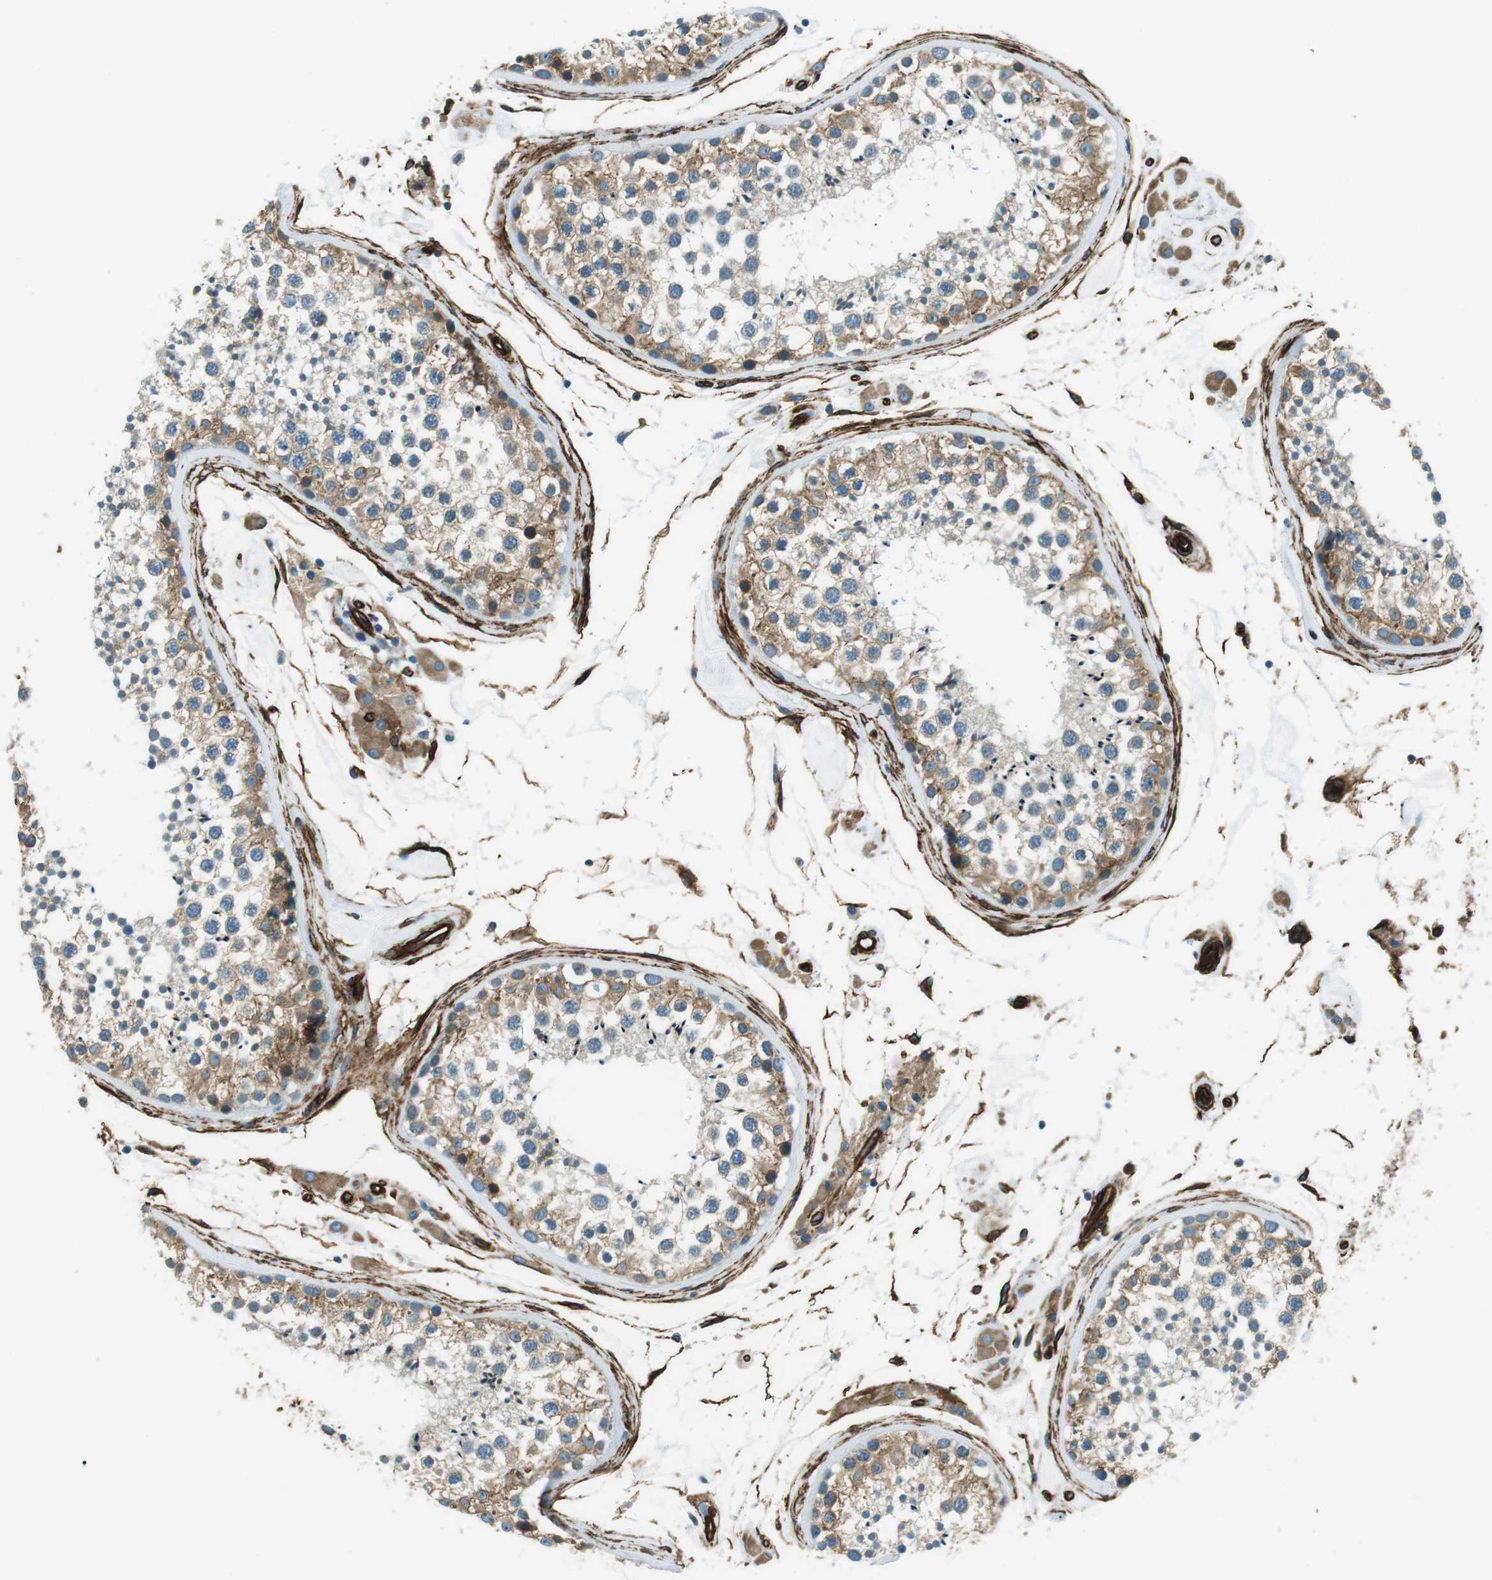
{"staining": {"intensity": "moderate", "quantity": "25%-75%", "location": "cytoplasmic/membranous"}, "tissue": "testis", "cell_type": "Cells in seminiferous ducts", "image_type": "normal", "snomed": [{"axis": "morphology", "description": "Normal tissue, NOS"}, {"axis": "topography", "description": "Testis"}], "caption": "Cells in seminiferous ducts reveal medium levels of moderate cytoplasmic/membranous expression in about 25%-75% of cells in normal human testis.", "gene": "ODR4", "patient": {"sex": "male", "age": 46}}